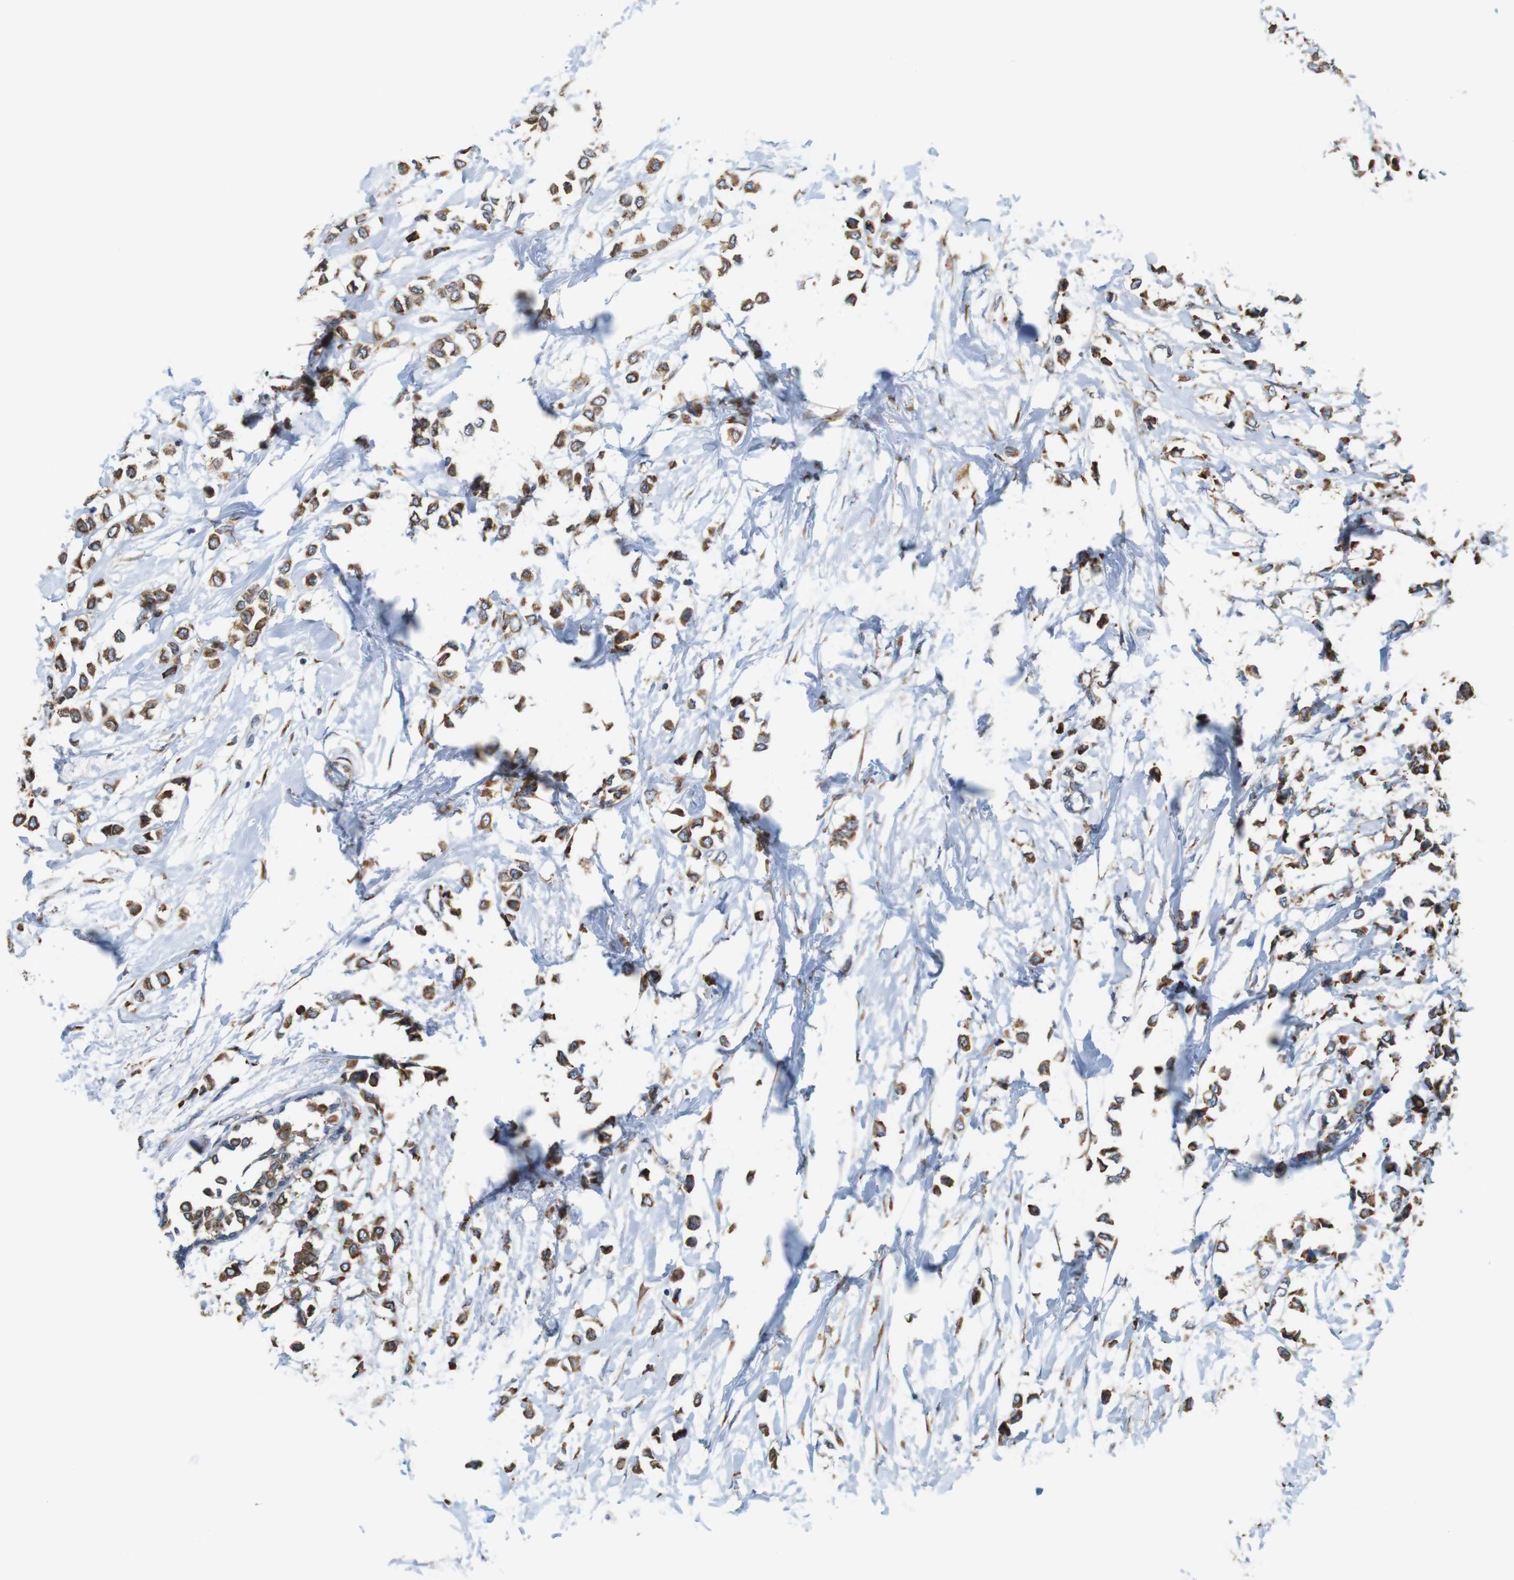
{"staining": {"intensity": "moderate", "quantity": ">75%", "location": "cytoplasmic/membranous"}, "tissue": "breast cancer", "cell_type": "Tumor cells", "image_type": "cancer", "snomed": [{"axis": "morphology", "description": "Lobular carcinoma"}, {"axis": "topography", "description": "Breast"}], "caption": "DAB (3,3'-diaminobenzidine) immunohistochemical staining of human breast cancer displays moderate cytoplasmic/membranous protein staining in about >75% of tumor cells.", "gene": "UGGT1", "patient": {"sex": "female", "age": 51}}